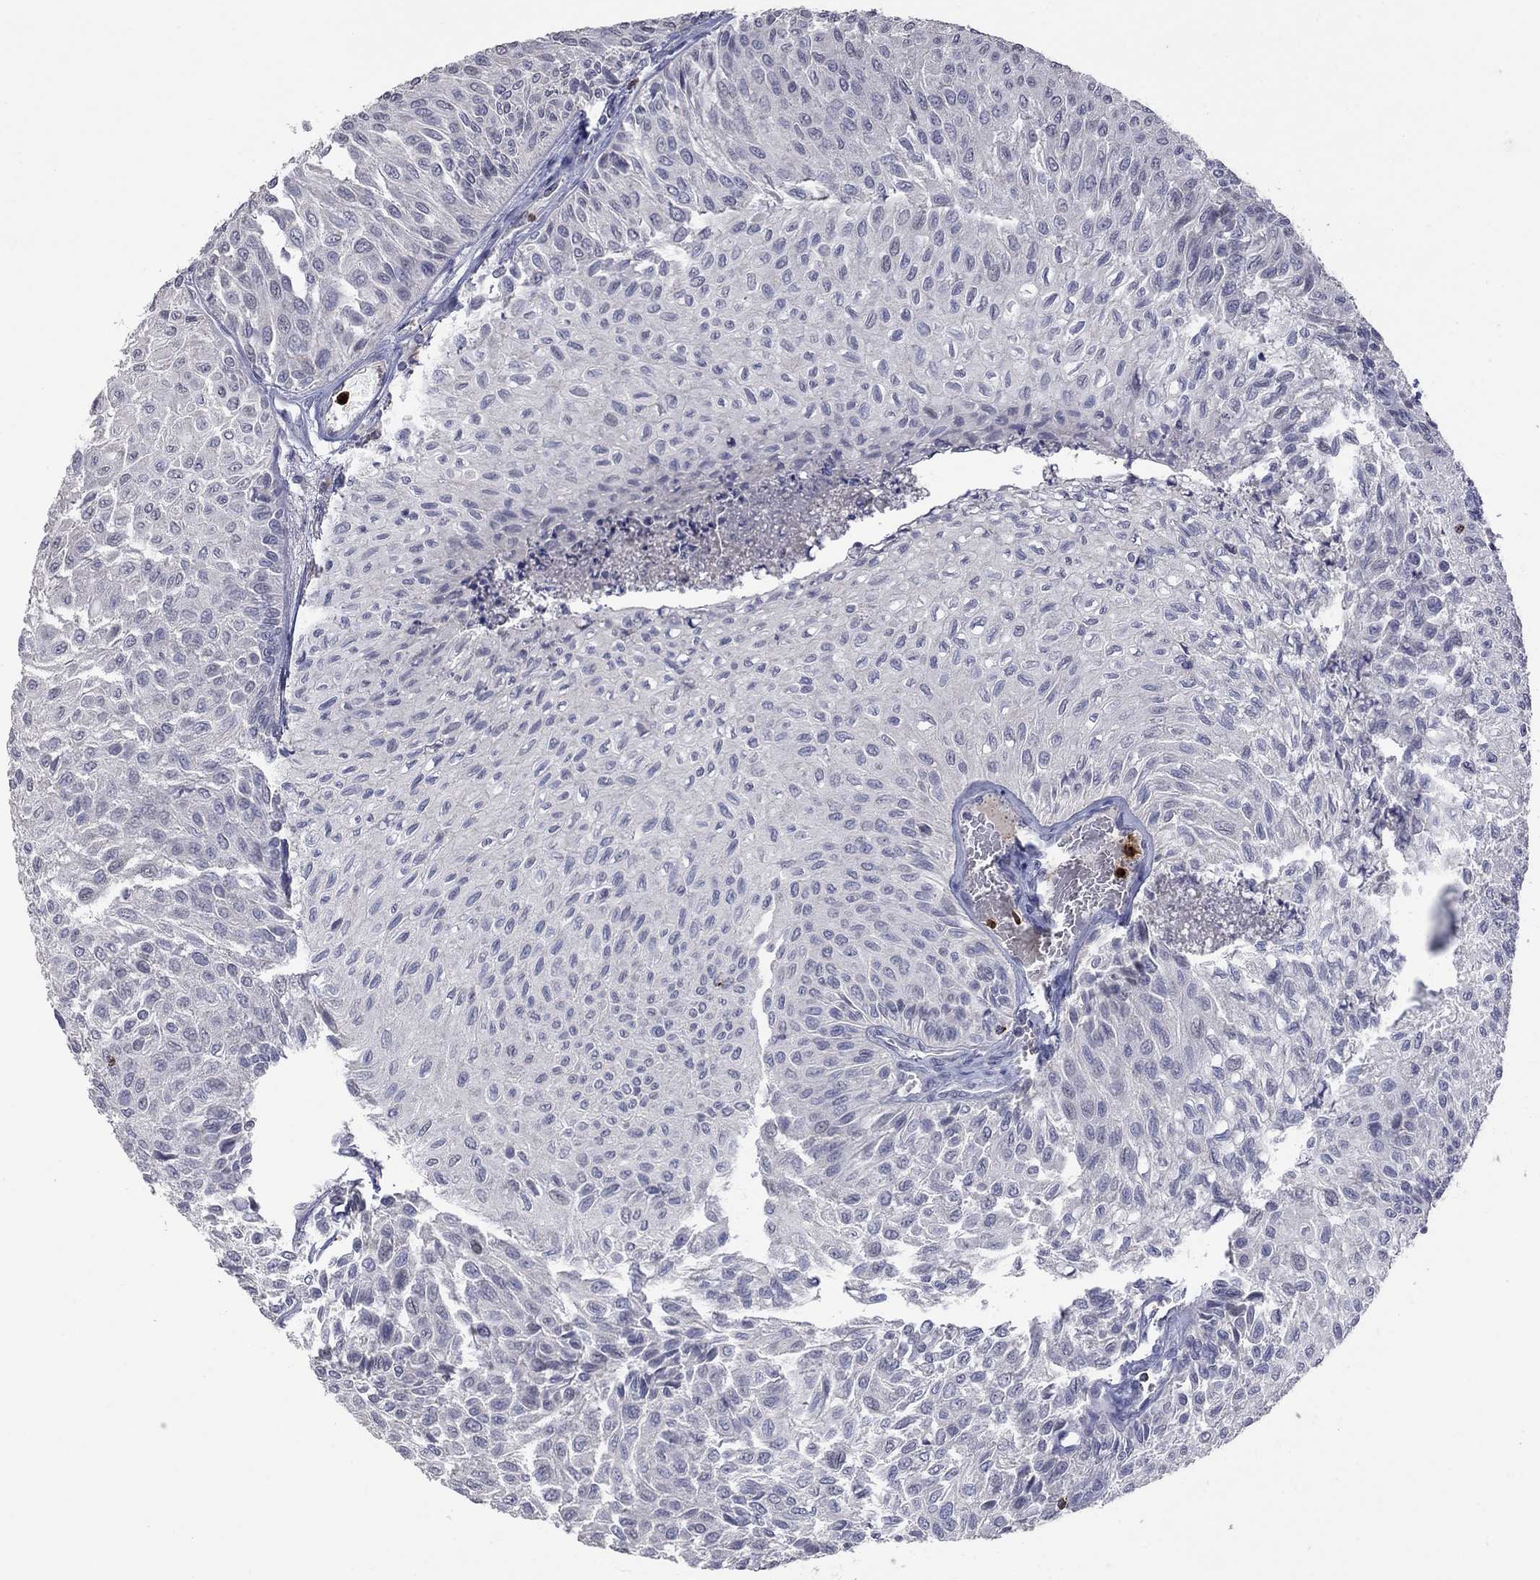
{"staining": {"intensity": "negative", "quantity": "none", "location": "none"}, "tissue": "urothelial cancer", "cell_type": "Tumor cells", "image_type": "cancer", "snomed": [{"axis": "morphology", "description": "Urothelial carcinoma, Low grade"}, {"axis": "topography", "description": "Urinary bladder"}], "caption": "Photomicrograph shows no significant protein positivity in tumor cells of urothelial carcinoma (low-grade).", "gene": "CCL5", "patient": {"sex": "male", "age": 78}}